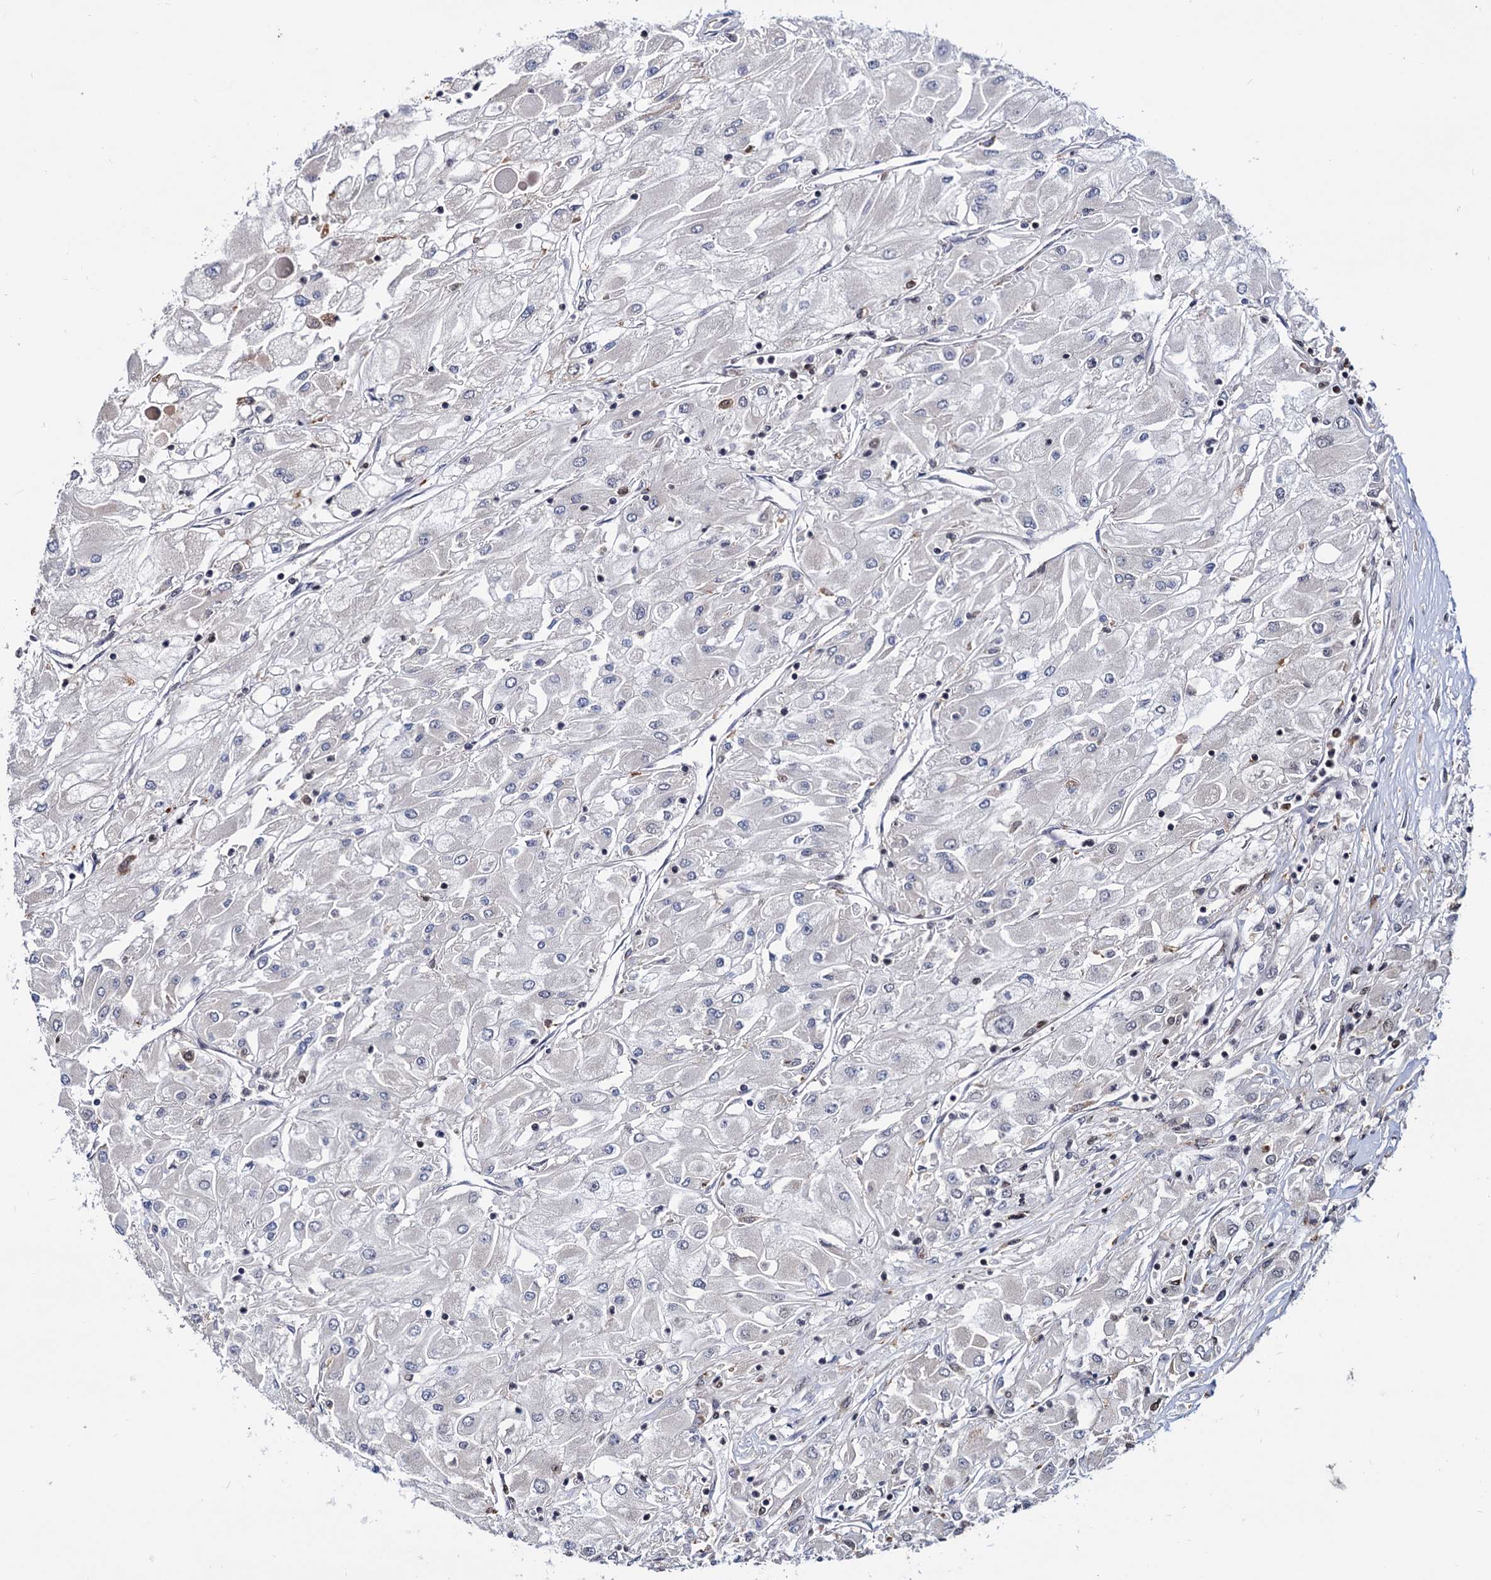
{"staining": {"intensity": "negative", "quantity": "none", "location": "none"}, "tissue": "renal cancer", "cell_type": "Tumor cells", "image_type": "cancer", "snomed": [{"axis": "morphology", "description": "Adenocarcinoma, NOS"}, {"axis": "topography", "description": "Kidney"}], "caption": "Image shows no protein staining in tumor cells of renal cancer (adenocarcinoma) tissue. (DAB (3,3'-diaminobenzidine) immunohistochemistry (IHC), high magnification).", "gene": "RNASEH2B", "patient": {"sex": "male", "age": 80}}